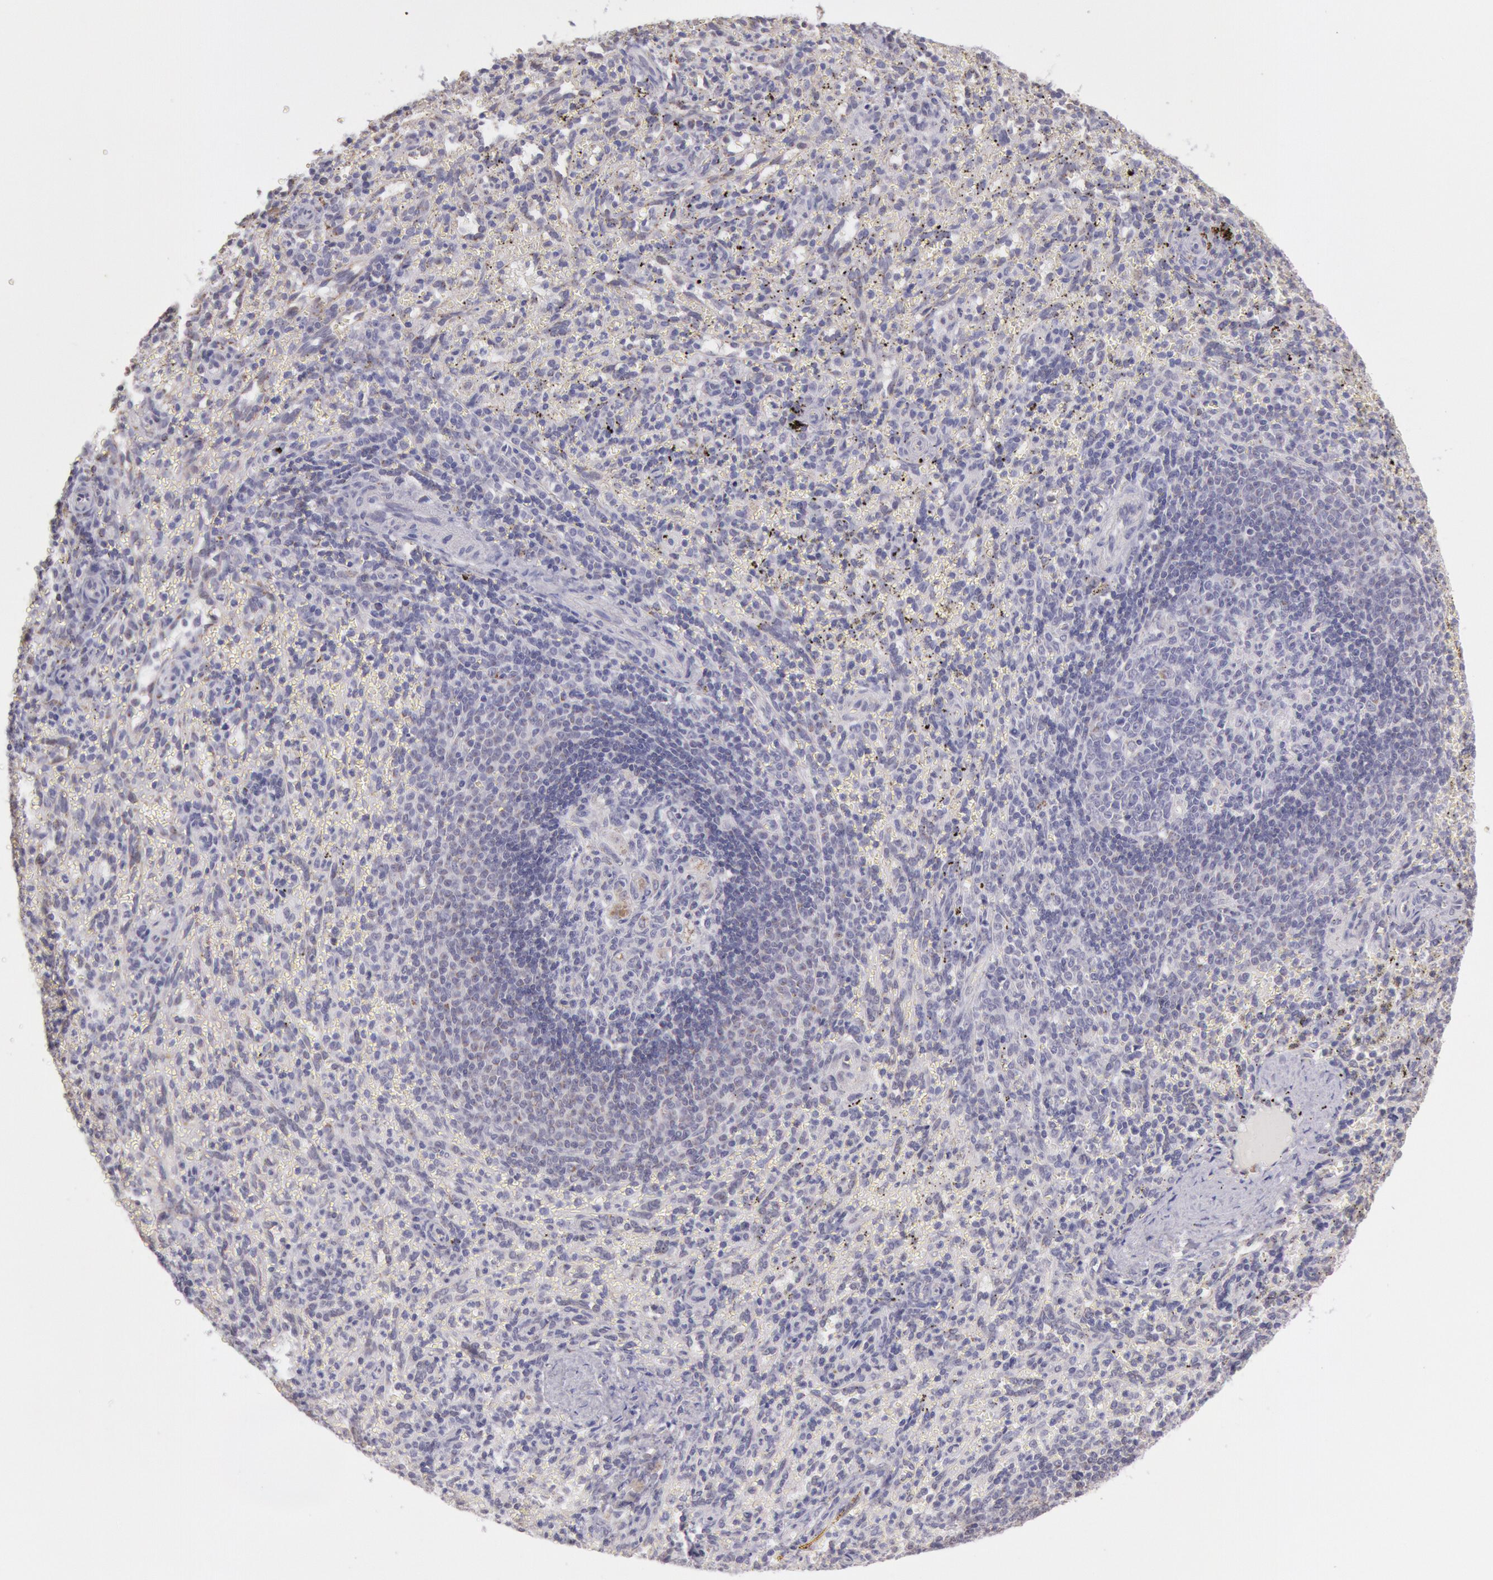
{"staining": {"intensity": "weak", "quantity": "25%-75%", "location": "cytoplasmic/membranous"}, "tissue": "spleen", "cell_type": "Cells in red pulp", "image_type": "normal", "snomed": [{"axis": "morphology", "description": "Normal tissue, NOS"}, {"axis": "topography", "description": "Spleen"}], "caption": "Weak cytoplasmic/membranous protein staining is seen in approximately 25%-75% of cells in red pulp in spleen.", "gene": "FRMD6", "patient": {"sex": "female", "age": 10}}